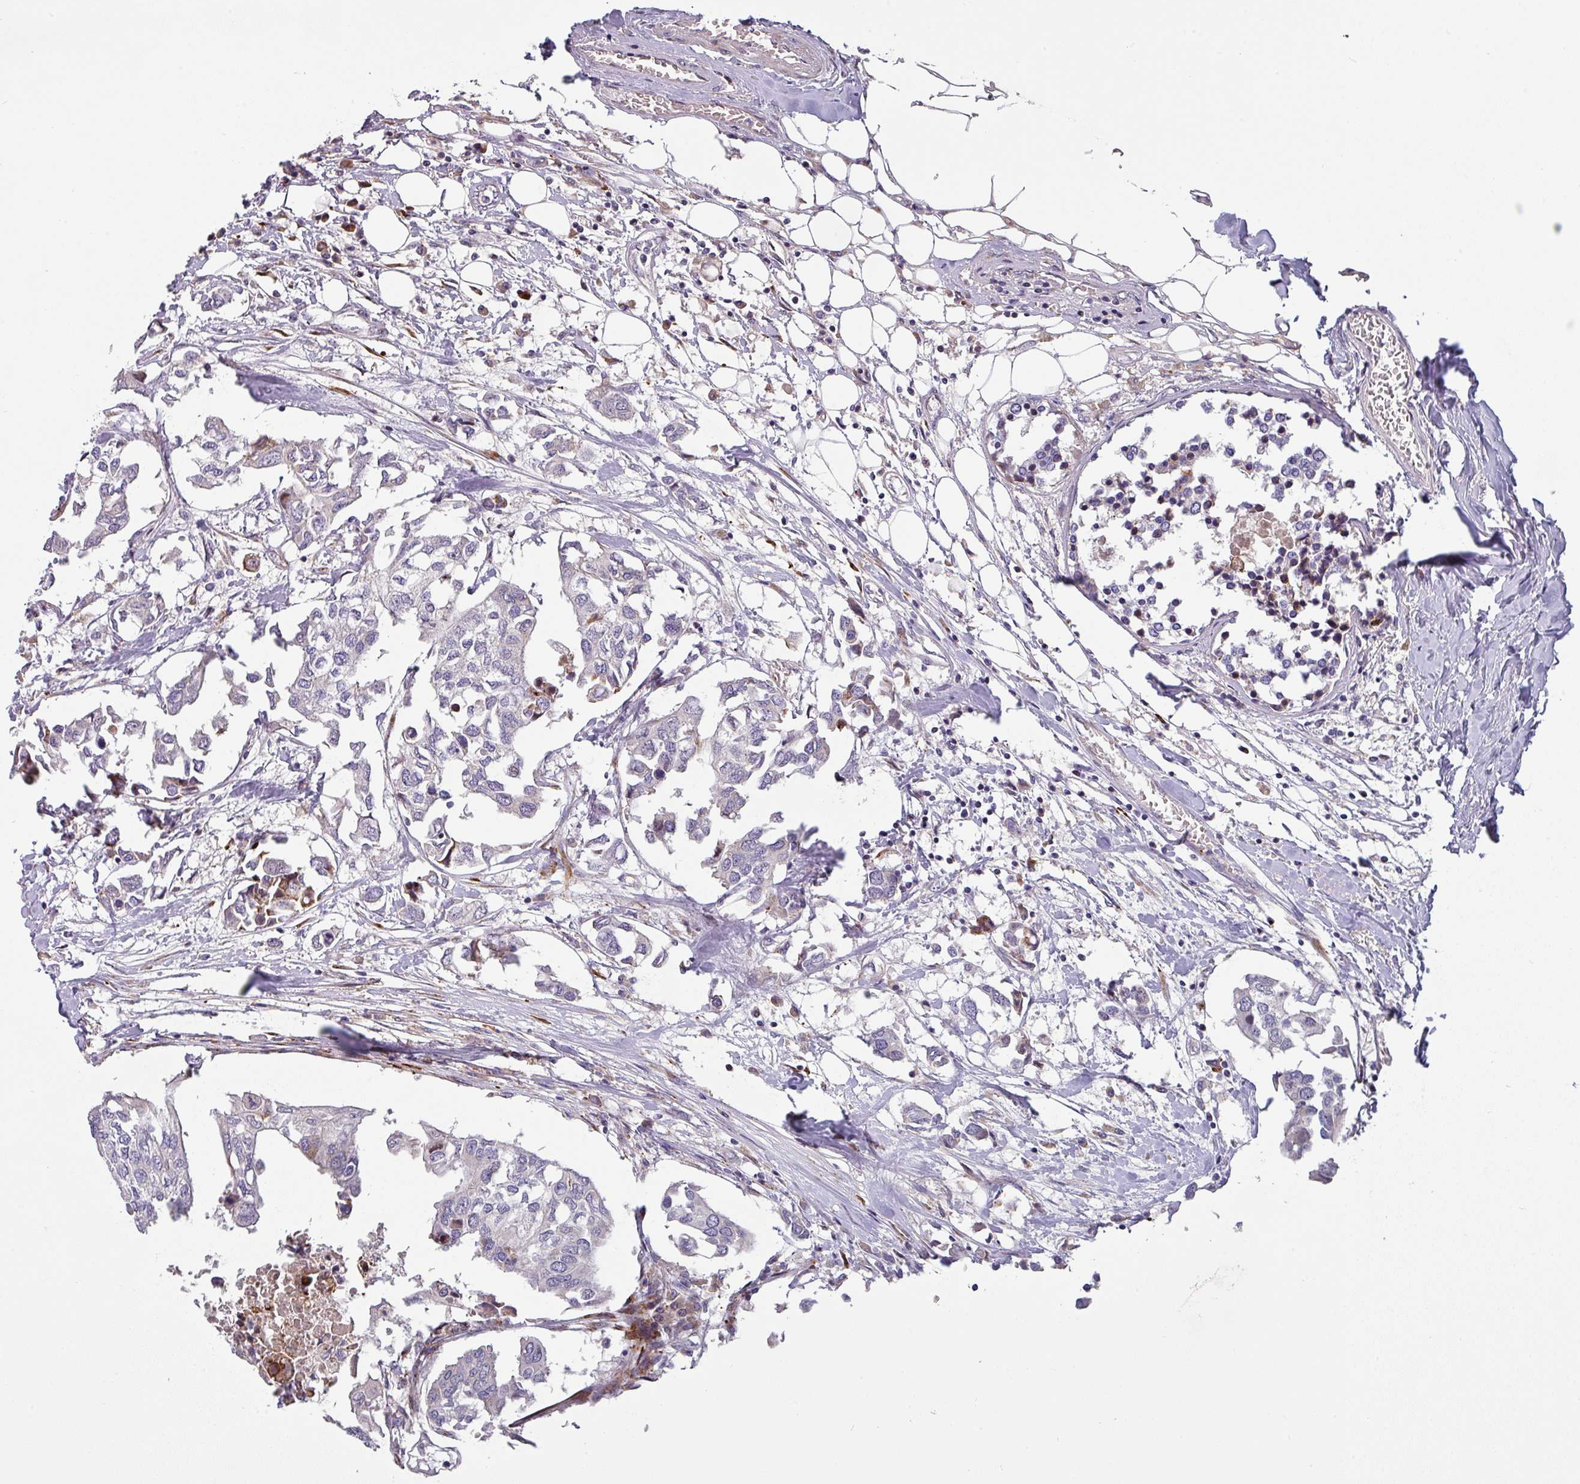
{"staining": {"intensity": "strong", "quantity": "<25%", "location": "cytoplasmic/membranous"}, "tissue": "breast cancer", "cell_type": "Tumor cells", "image_type": "cancer", "snomed": [{"axis": "morphology", "description": "Duct carcinoma"}, {"axis": "topography", "description": "Breast"}], "caption": "Immunohistochemistry of invasive ductal carcinoma (breast) demonstrates medium levels of strong cytoplasmic/membranous expression in about <25% of tumor cells.", "gene": "KLHL3", "patient": {"sex": "female", "age": 83}}